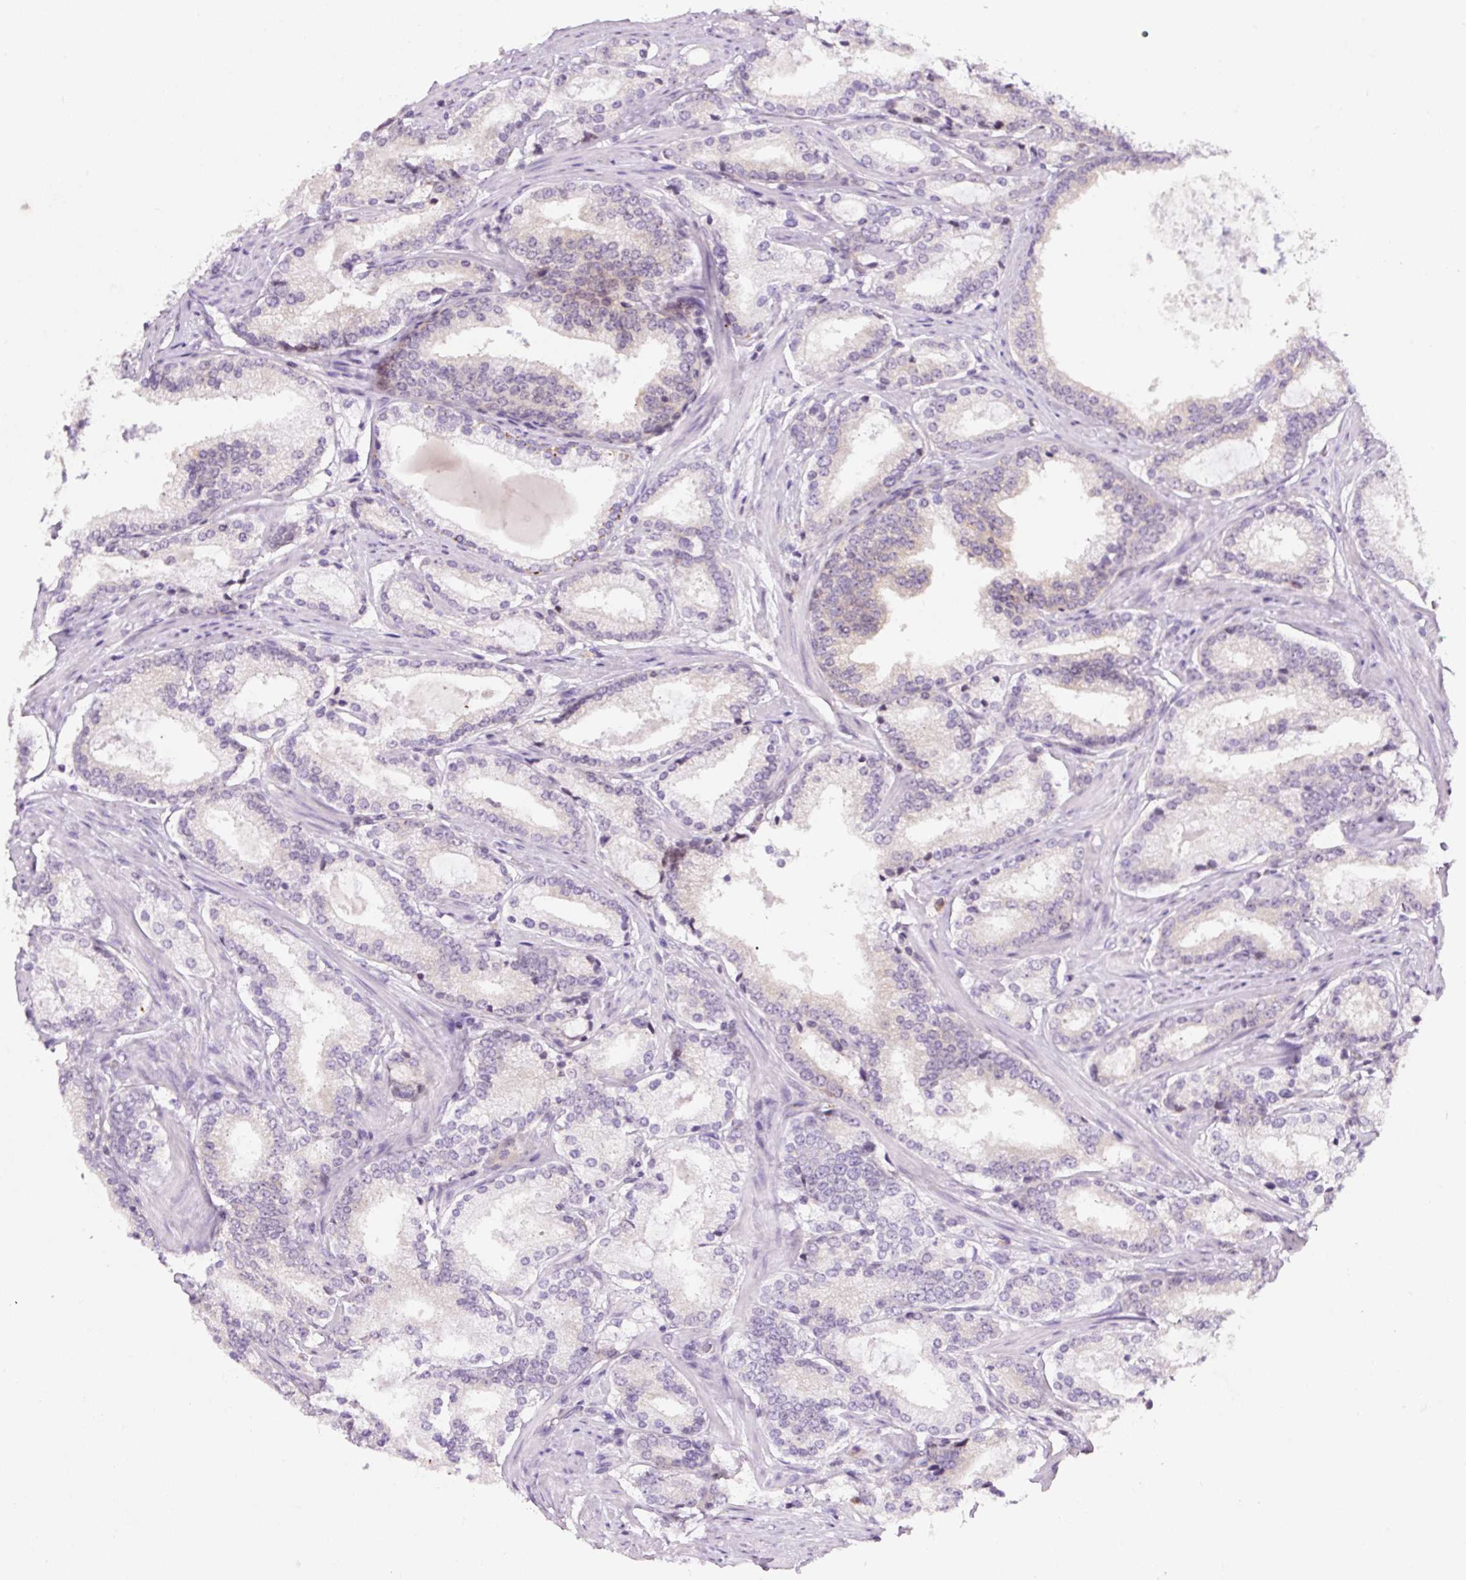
{"staining": {"intensity": "negative", "quantity": "none", "location": "none"}, "tissue": "prostate cancer", "cell_type": "Tumor cells", "image_type": "cancer", "snomed": [{"axis": "morphology", "description": "Adenocarcinoma, Low grade"}, {"axis": "topography", "description": "Prostate"}], "caption": "The image displays no staining of tumor cells in prostate low-grade adenocarcinoma.", "gene": "RPL41", "patient": {"sex": "male", "age": 58}}